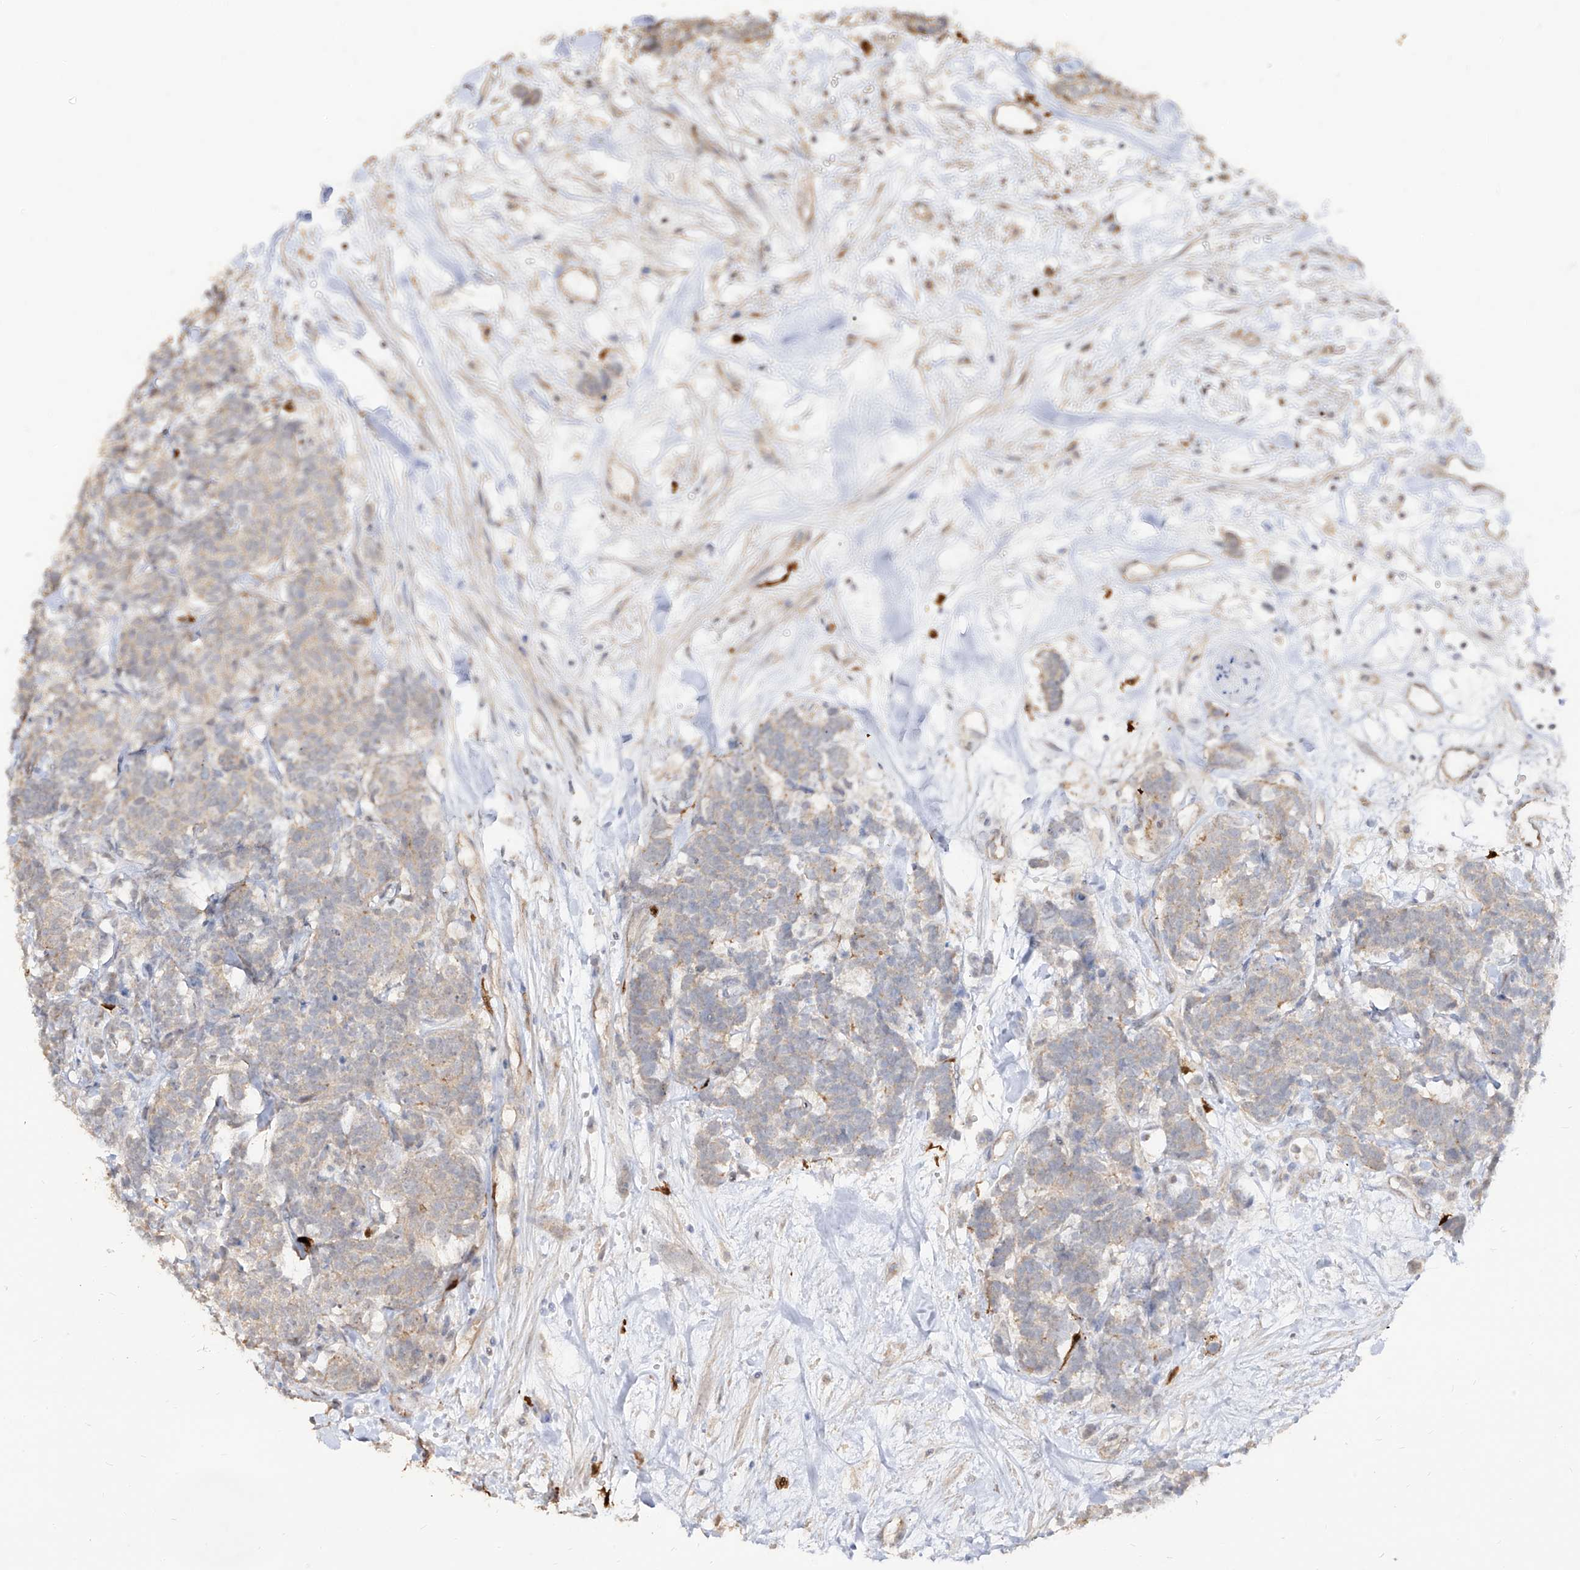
{"staining": {"intensity": "negative", "quantity": "none", "location": "none"}, "tissue": "carcinoid", "cell_type": "Tumor cells", "image_type": "cancer", "snomed": [{"axis": "morphology", "description": "Carcinoma, NOS"}, {"axis": "morphology", "description": "Carcinoid, malignant, NOS"}, {"axis": "topography", "description": "Urinary bladder"}], "caption": "Protein analysis of carcinoid reveals no significant staining in tumor cells. The staining was performed using DAB (3,3'-diaminobenzidine) to visualize the protein expression in brown, while the nuclei were stained in blue with hematoxylin (Magnification: 20x).", "gene": "ZNF227", "patient": {"sex": "male", "age": 57}}